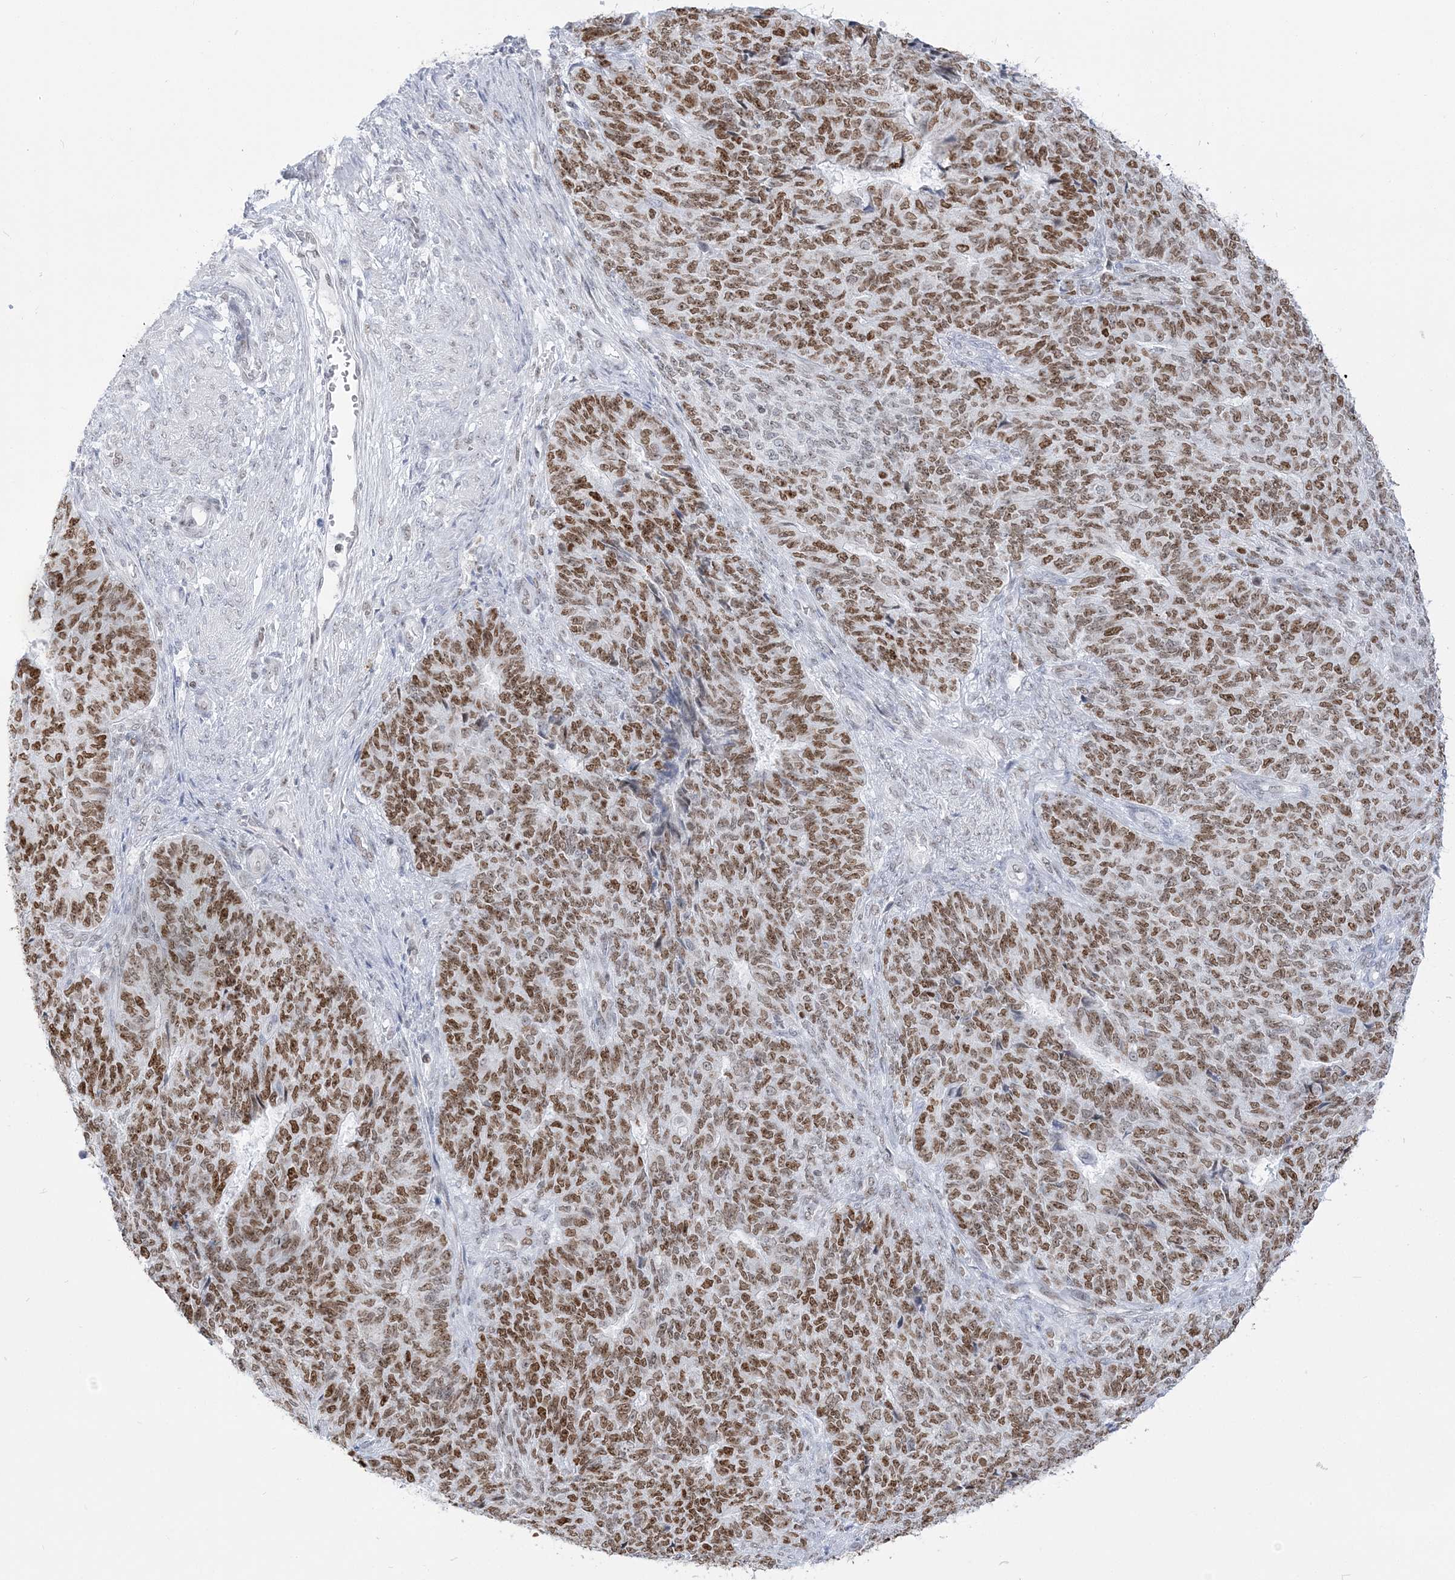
{"staining": {"intensity": "moderate", "quantity": ">75%", "location": "nuclear"}, "tissue": "endometrial cancer", "cell_type": "Tumor cells", "image_type": "cancer", "snomed": [{"axis": "morphology", "description": "Adenocarcinoma, NOS"}, {"axis": "topography", "description": "Endometrium"}], "caption": "The immunohistochemical stain shows moderate nuclear expression in tumor cells of endometrial adenocarcinoma tissue.", "gene": "DDX21", "patient": {"sex": "female", "age": 32}}